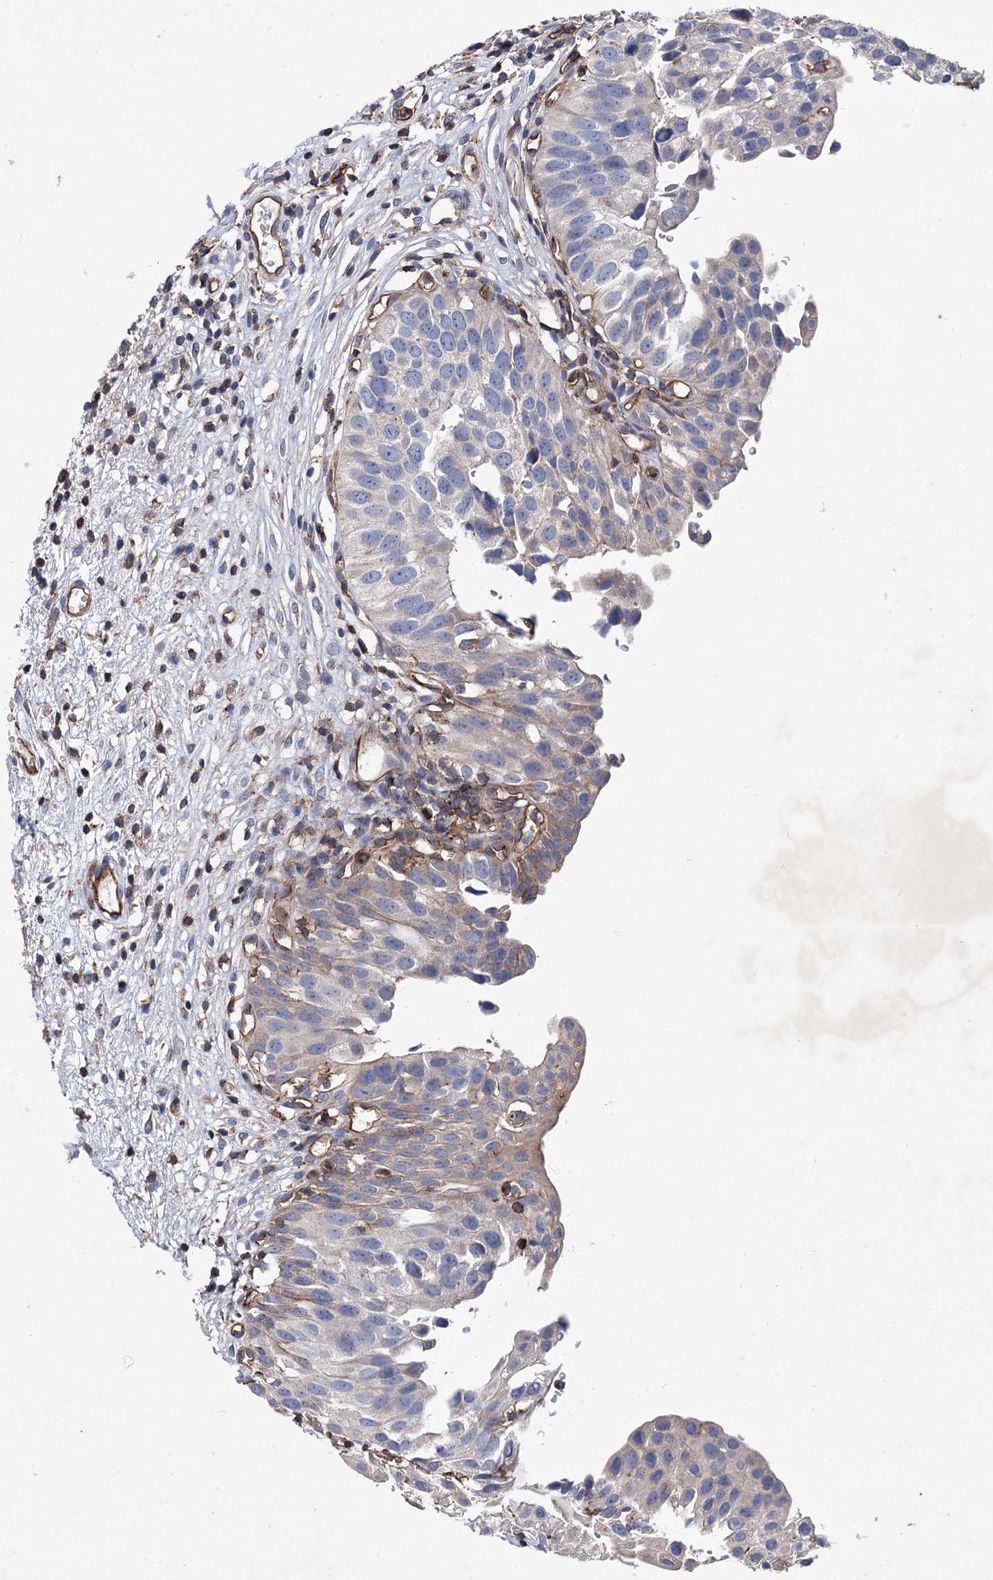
{"staining": {"intensity": "moderate", "quantity": "25%-75%", "location": "cytoplasmic/membranous"}, "tissue": "urinary bladder", "cell_type": "Urothelial cells", "image_type": "normal", "snomed": [{"axis": "morphology", "description": "Normal tissue, NOS"}, {"axis": "topography", "description": "Urinary bladder"}], "caption": "Protein staining of normal urinary bladder demonstrates moderate cytoplasmic/membranous positivity in about 25%-75% of urothelial cells. (DAB (3,3'-diaminobenzidine) IHC with brightfield microscopy, high magnification).", "gene": "SCPEP1", "patient": {"sex": "male", "age": 51}}